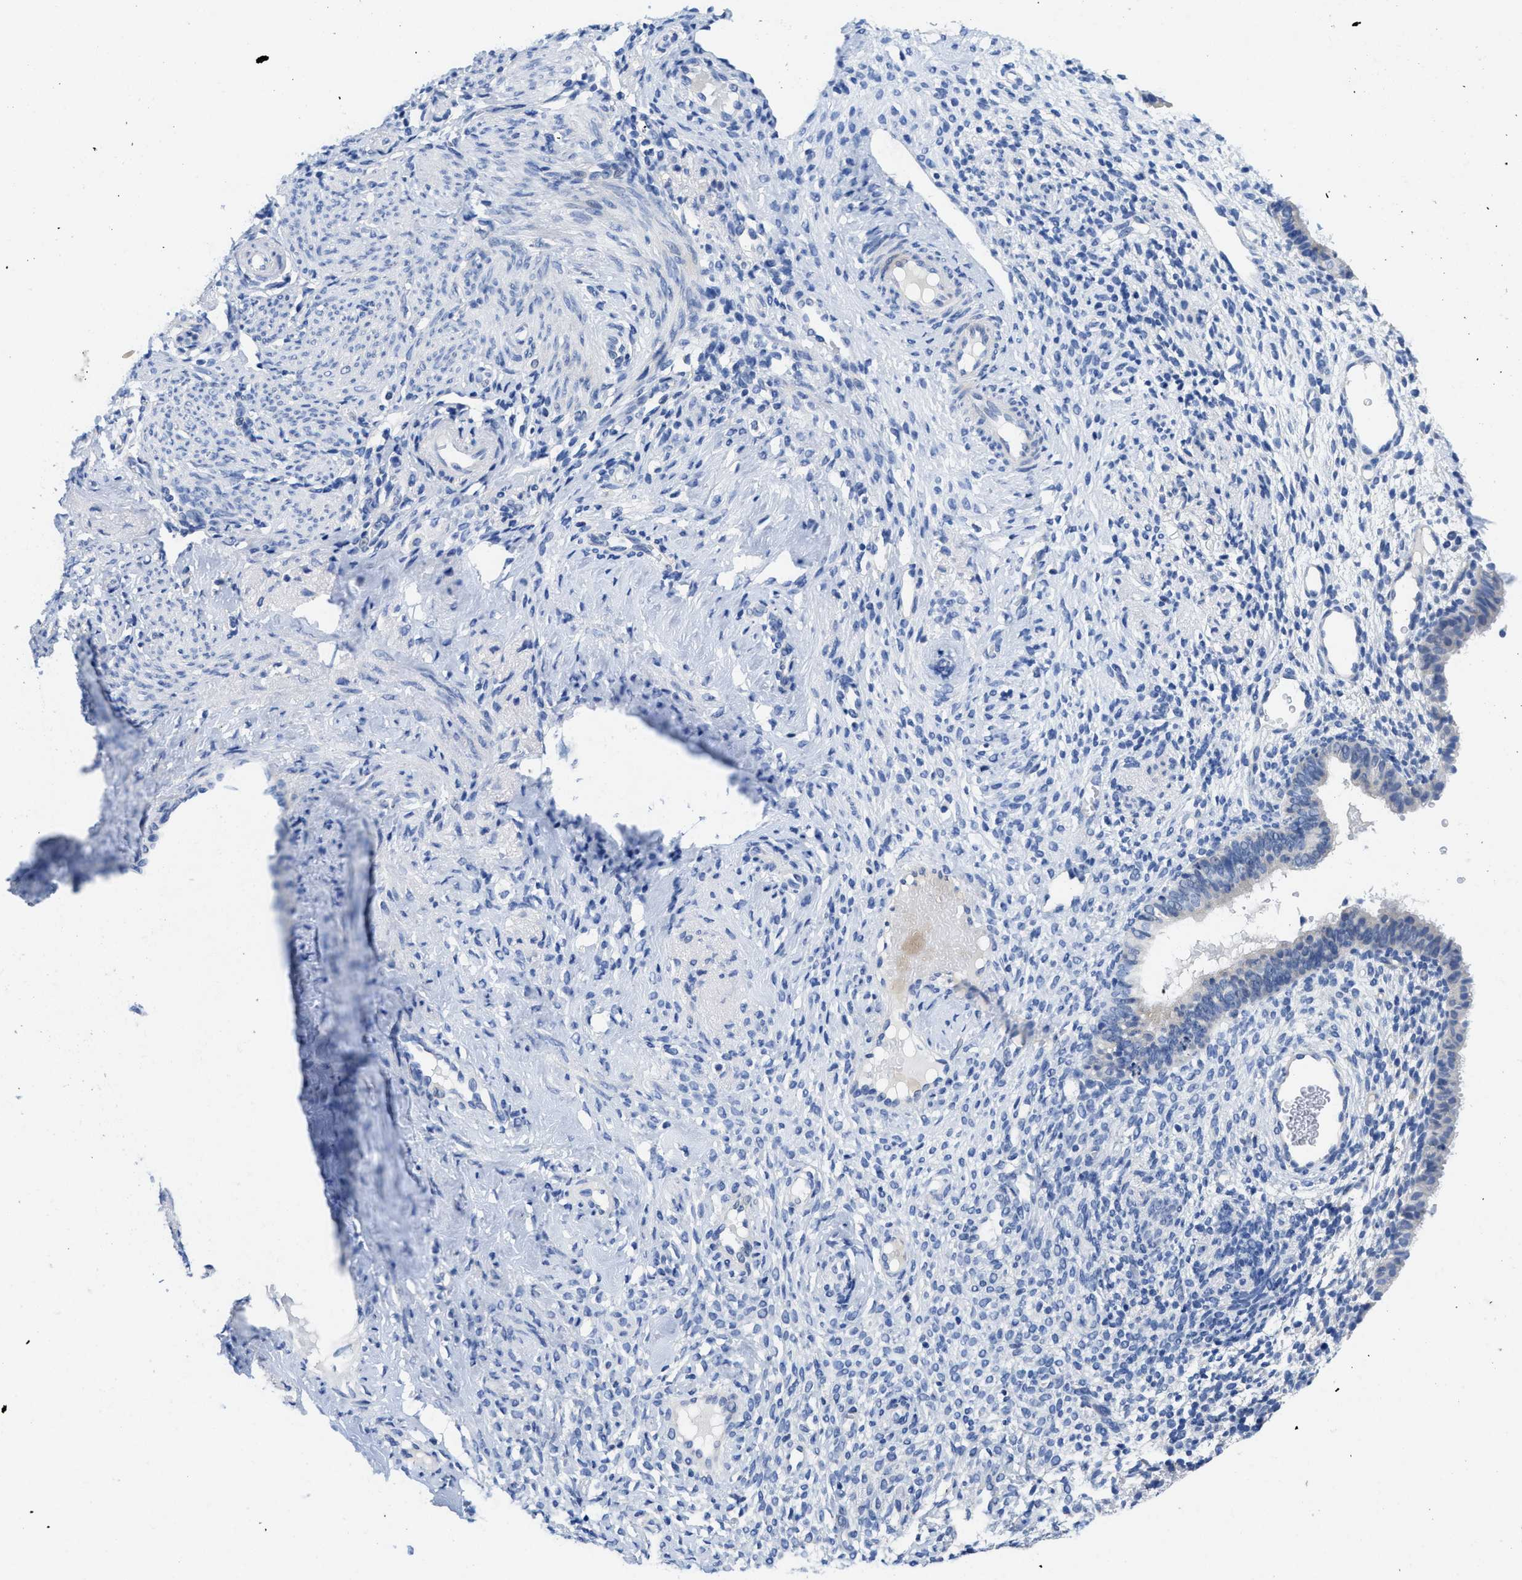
{"staining": {"intensity": "negative", "quantity": "none", "location": "none"}, "tissue": "endometrium", "cell_type": "Cells in endometrial stroma", "image_type": "normal", "snomed": [{"axis": "morphology", "description": "Normal tissue, NOS"}, {"axis": "topography", "description": "Endometrium"}], "caption": "IHC micrograph of benign human endometrium stained for a protein (brown), which reveals no expression in cells in endometrial stroma. Brightfield microscopy of immunohistochemistry stained with DAB (brown) and hematoxylin (blue), captured at high magnification.", "gene": "CA9", "patient": {"sex": "female", "age": 61}}